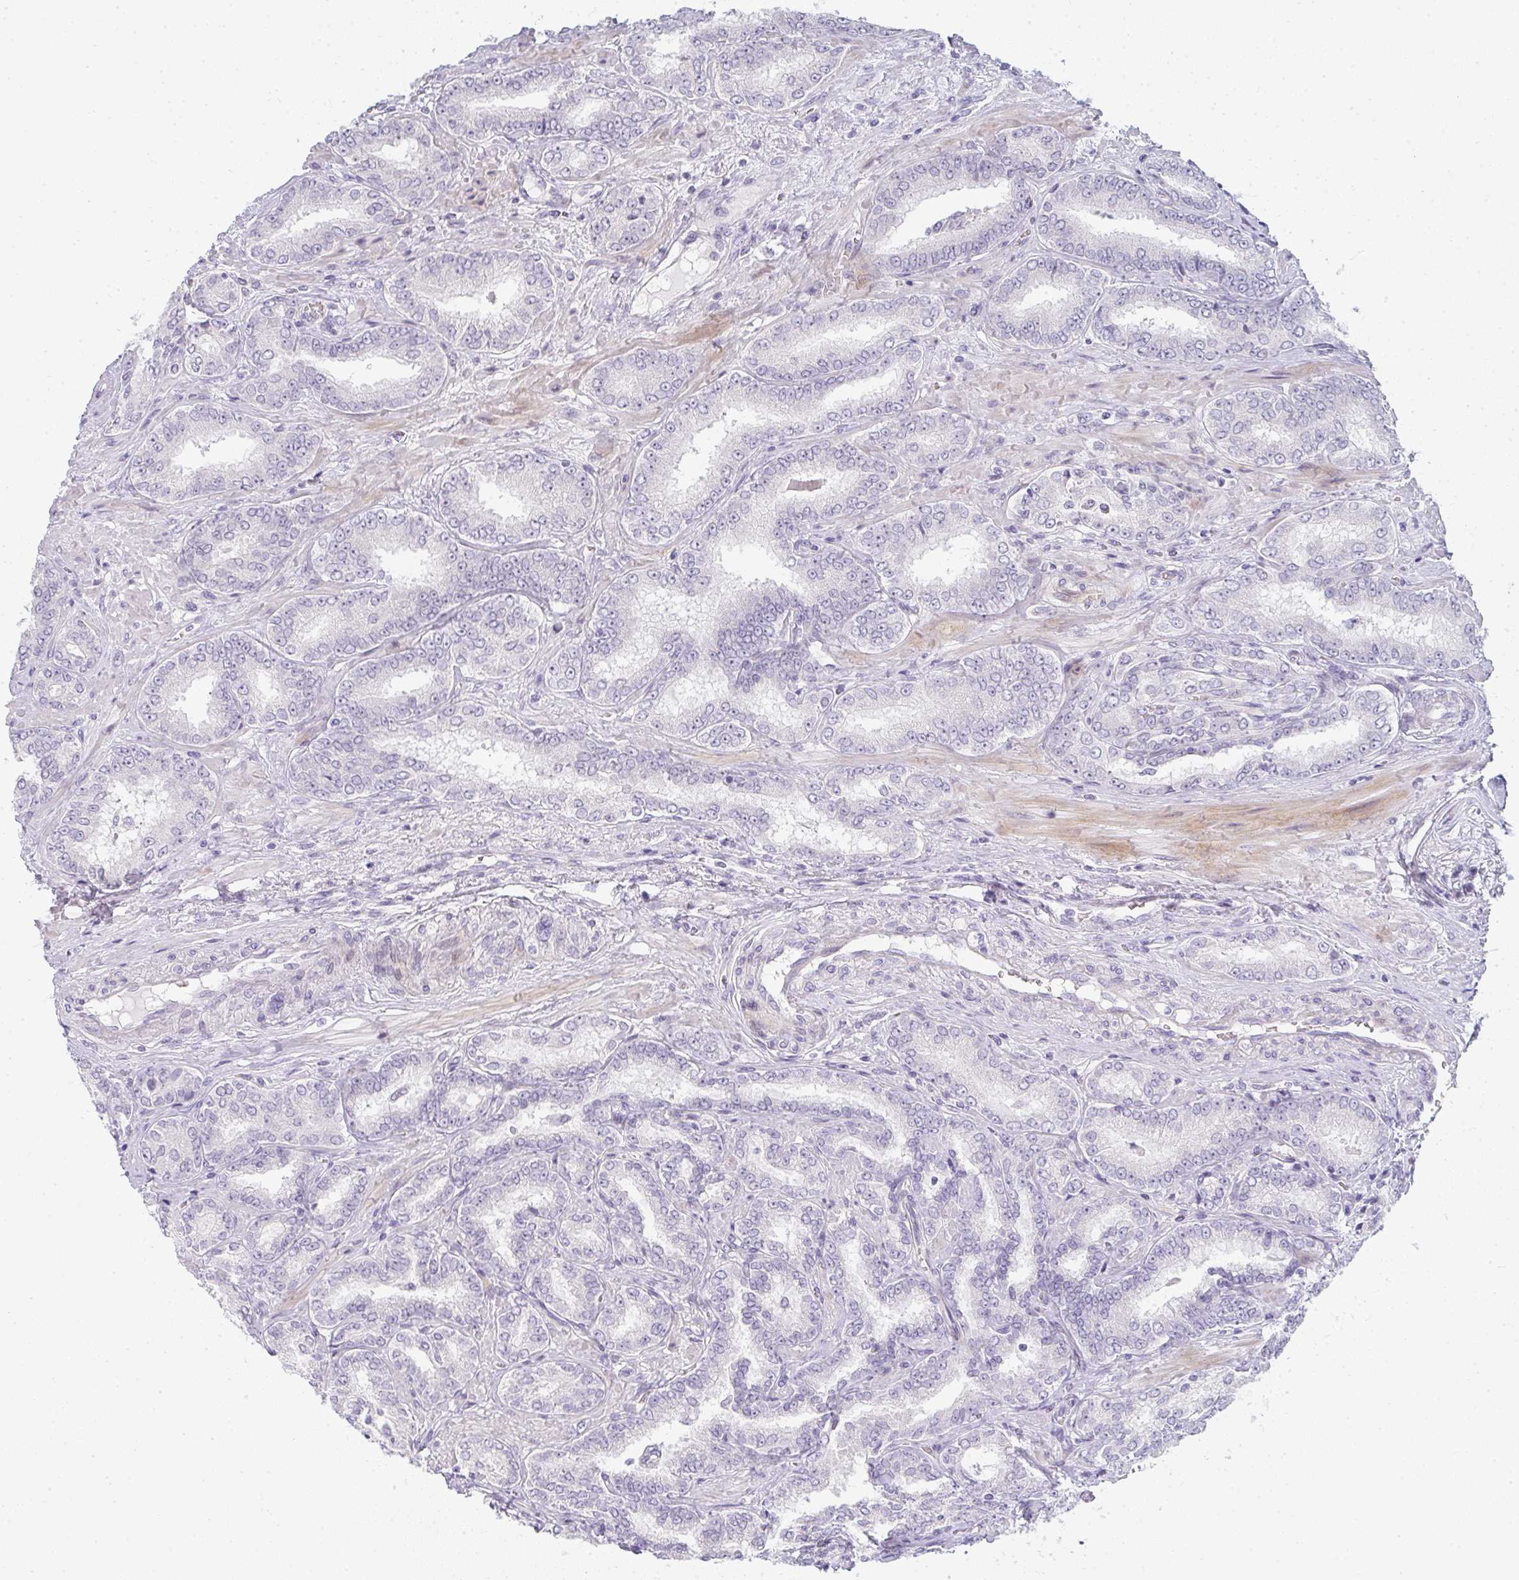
{"staining": {"intensity": "negative", "quantity": "none", "location": "none"}, "tissue": "prostate cancer", "cell_type": "Tumor cells", "image_type": "cancer", "snomed": [{"axis": "morphology", "description": "Adenocarcinoma, High grade"}, {"axis": "topography", "description": "Prostate"}], "caption": "Immunohistochemistry photomicrograph of neoplastic tissue: human prostate cancer (adenocarcinoma (high-grade)) stained with DAB (3,3'-diaminobenzidine) shows no significant protein staining in tumor cells.", "gene": "NEU2", "patient": {"sex": "male", "age": 72}}